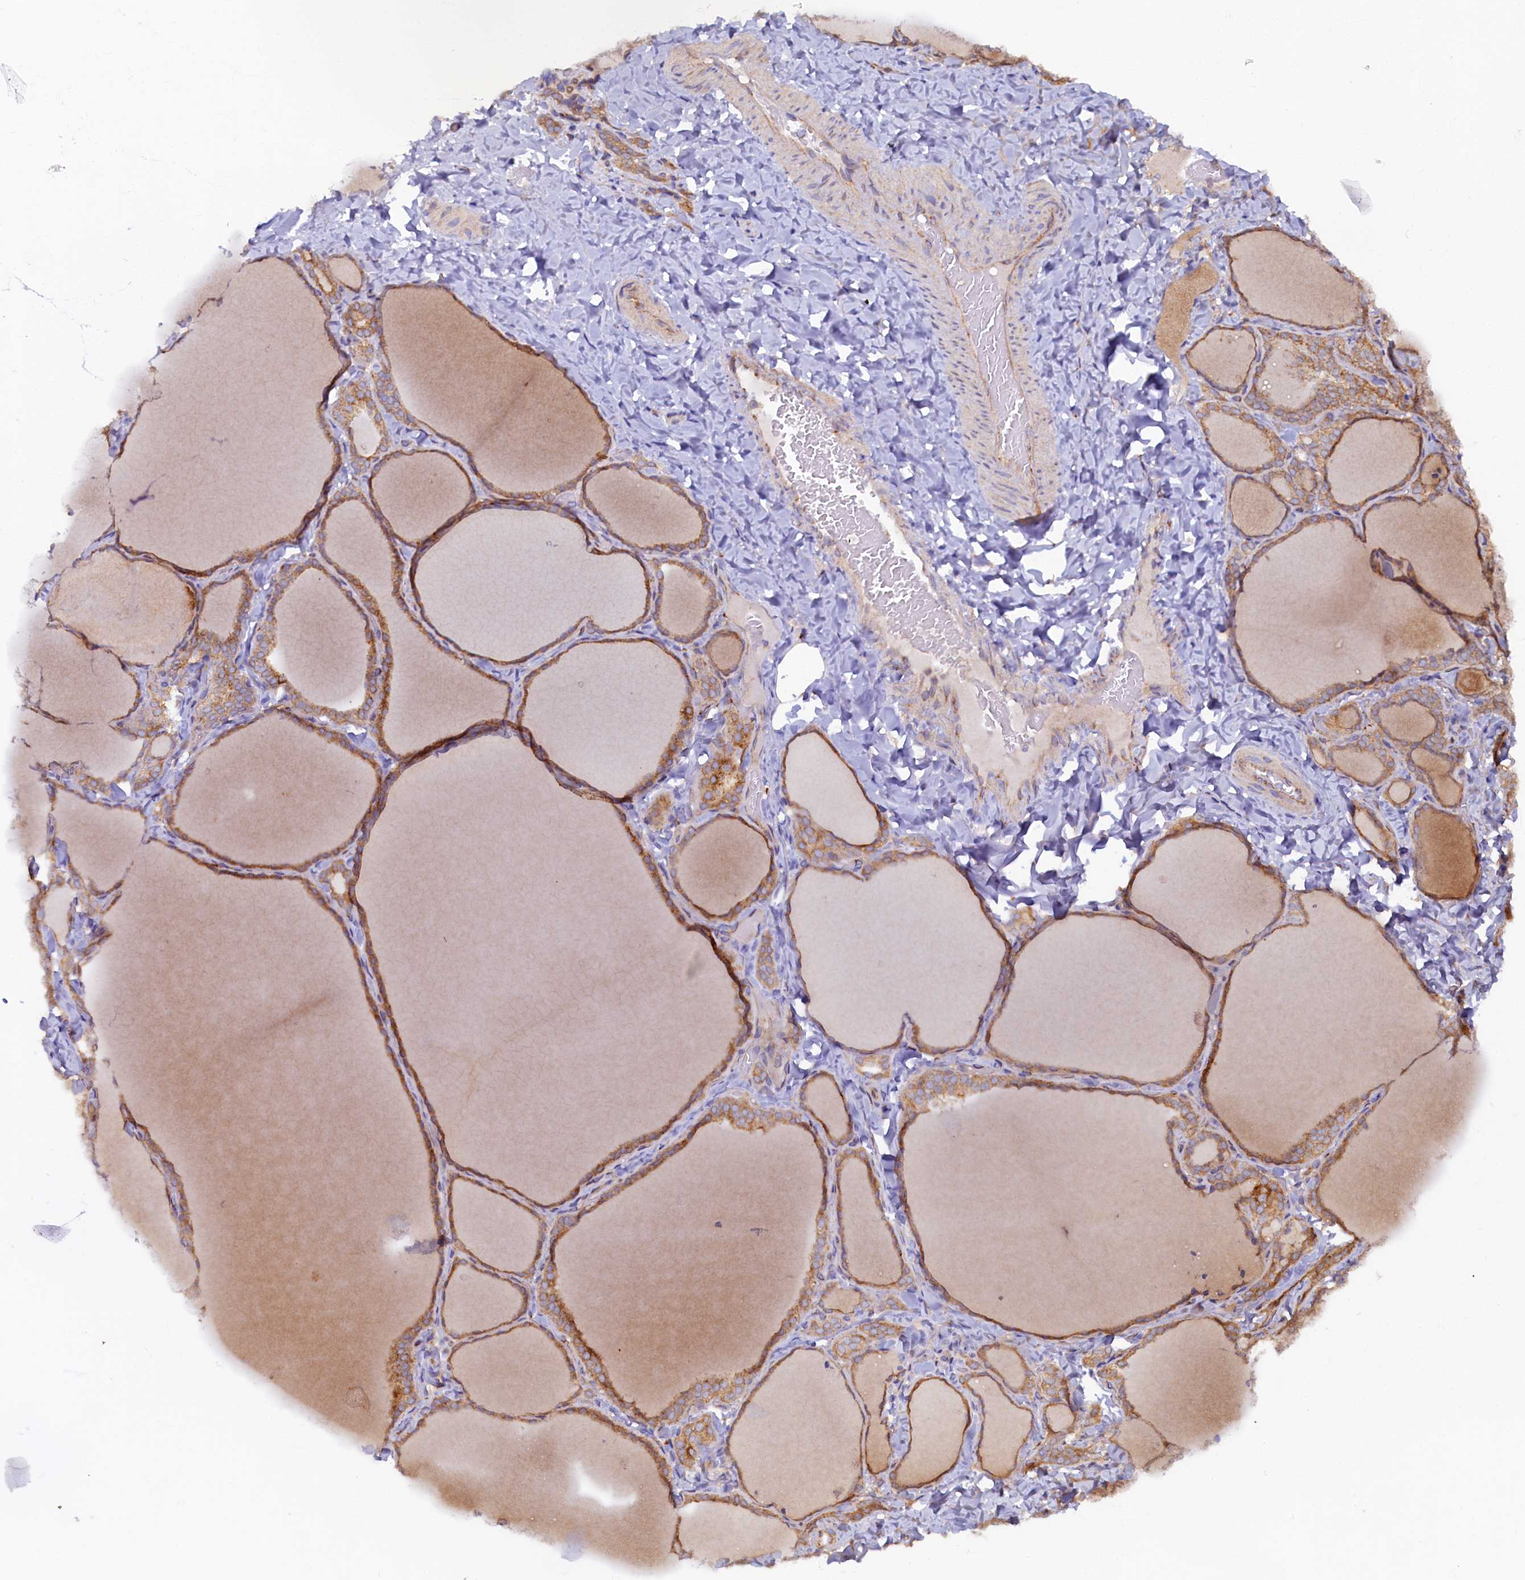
{"staining": {"intensity": "moderate", "quantity": ">75%", "location": "cytoplasmic/membranous"}, "tissue": "thyroid gland", "cell_type": "Glandular cells", "image_type": "normal", "snomed": [{"axis": "morphology", "description": "Normal tissue, NOS"}, {"axis": "topography", "description": "Thyroid gland"}], "caption": "Protein positivity by immunohistochemistry shows moderate cytoplasmic/membranous staining in approximately >75% of glandular cells in normal thyroid gland. (brown staining indicates protein expression, while blue staining denotes nuclei).", "gene": "STX12", "patient": {"sex": "female", "age": 22}}